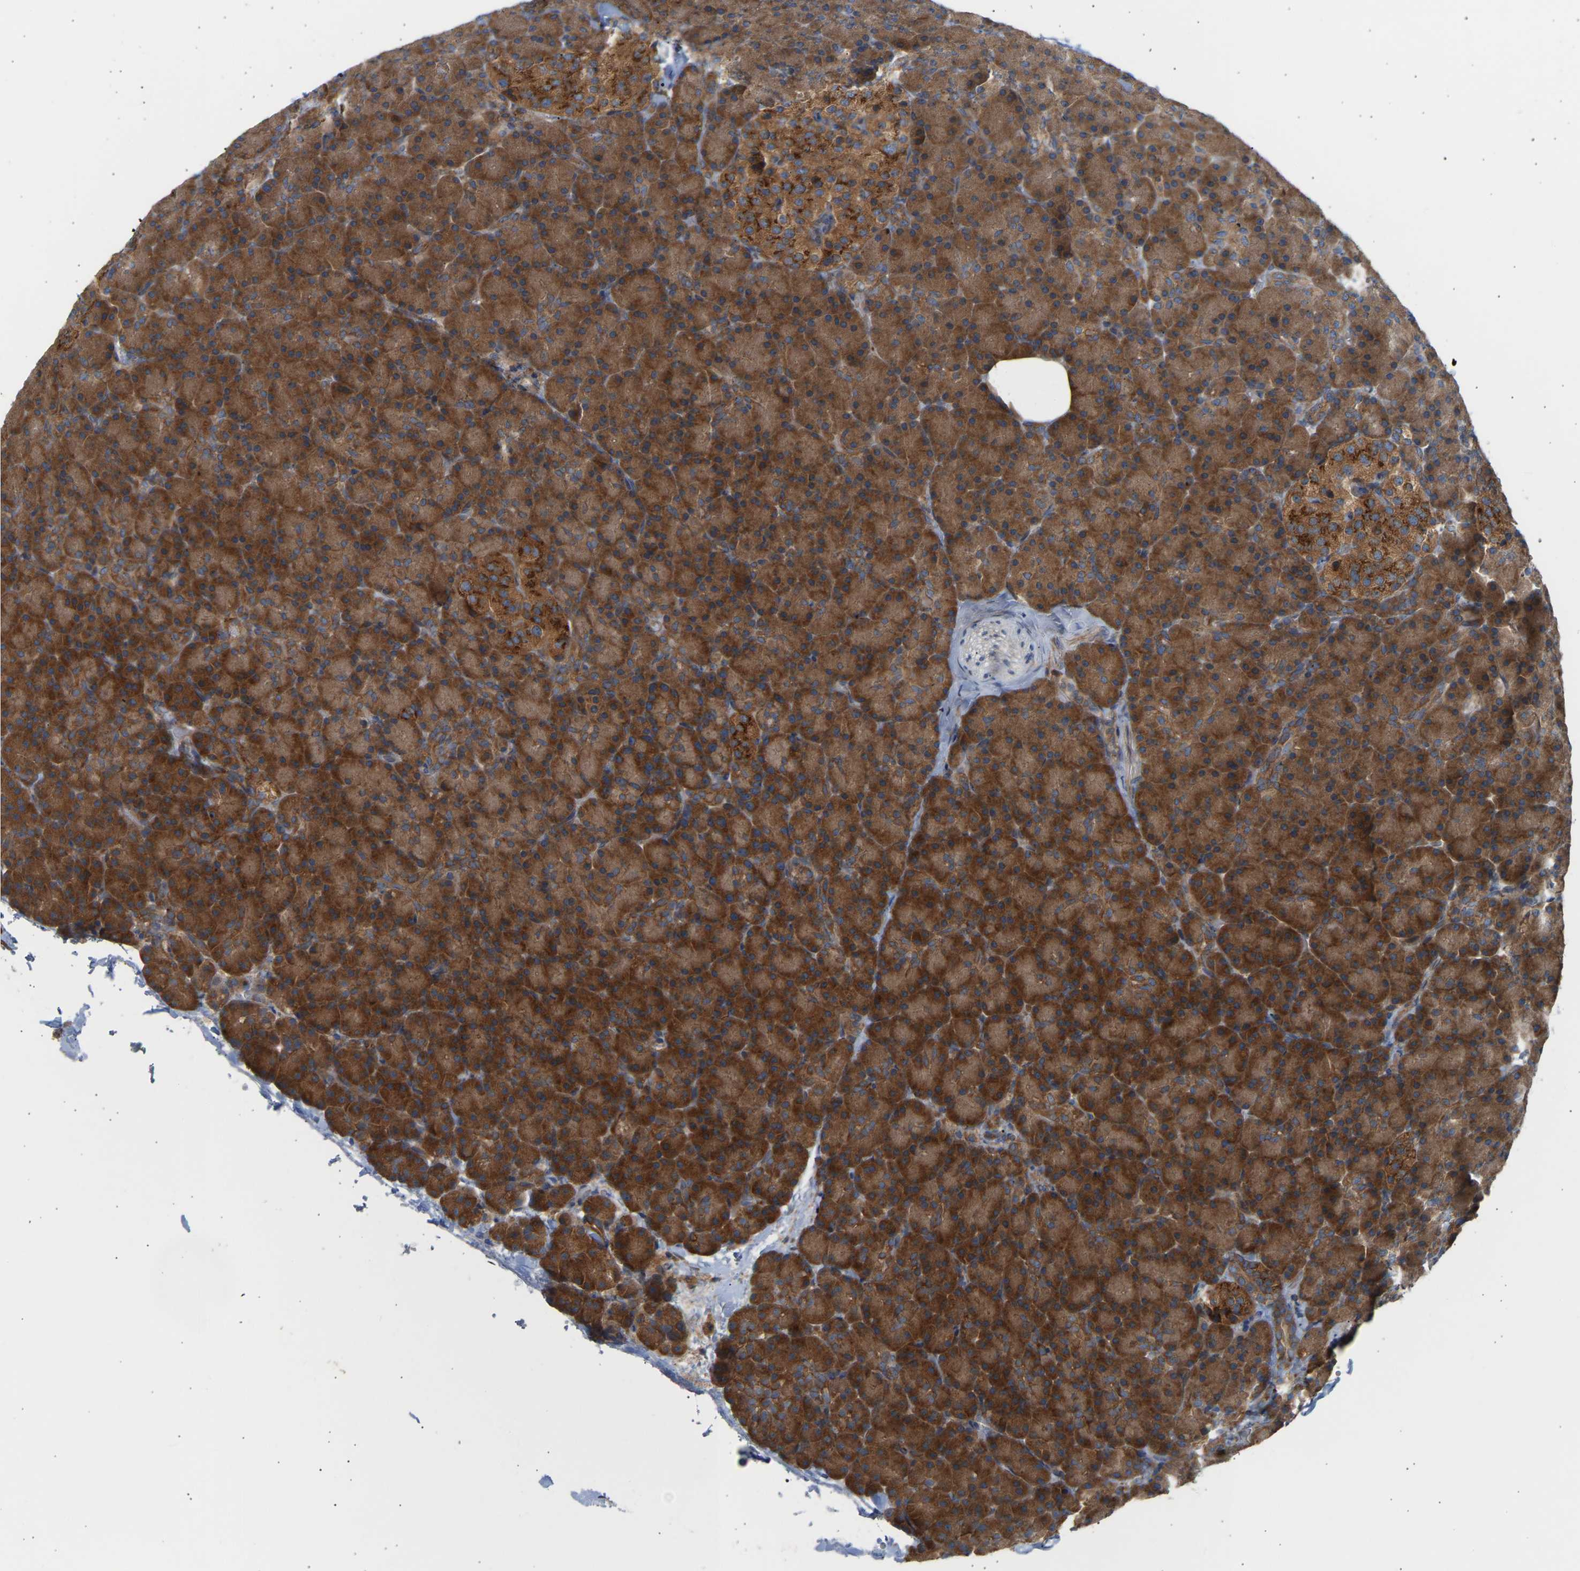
{"staining": {"intensity": "strong", "quantity": ">75%", "location": "cytoplasmic/membranous"}, "tissue": "pancreas", "cell_type": "Exocrine glandular cells", "image_type": "normal", "snomed": [{"axis": "morphology", "description": "Normal tissue, NOS"}, {"axis": "topography", "description": "Pancreas"}], "caption": "An immunohistochemistry histopathology image of normal tissue is shown. Protein staining in brown highlights strong cytoplasmic/membranous positivity in pancreas within exocrine glandular cells.", "gene": "GCN1", "patient": {"sex": "female", "age": 43}}